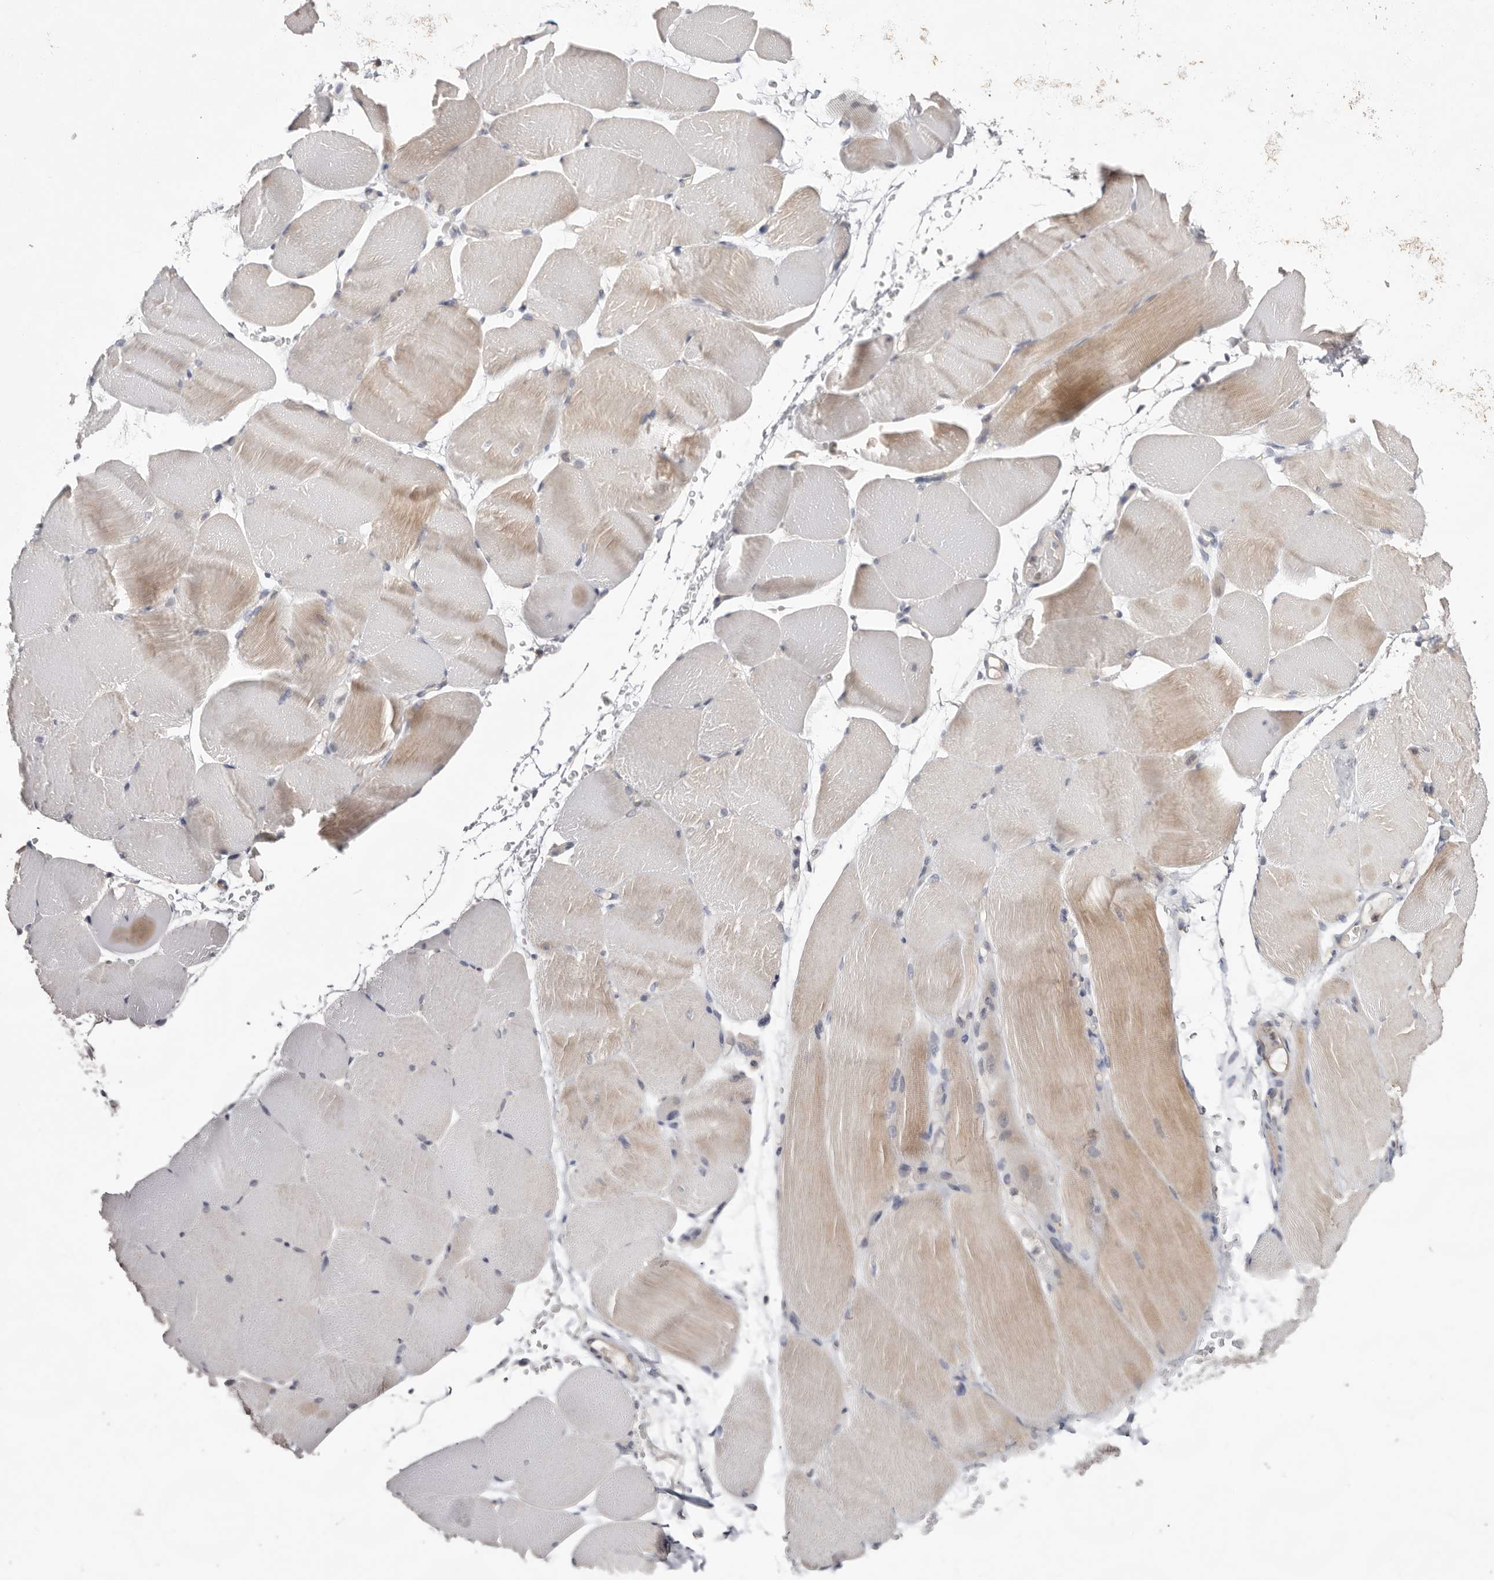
{"staining": {"intensity": "weak", "quantity": "<25%", "location": "cytoplasmic/membranous"}, "tissue": "skeletal muscle", "cell_type": "Myocytes", "image_type": "normal", "snomed": [{"axis": "morphology", "description": "Normal tissue, NOS"}, {"axis": "topography", "description": "Skeletal muscle"}, {"axis": "topography", "description": "Parathyroid gland"}], "caption": "IHC of normal skeletal muscle displays no positivity in myocytes.", "gene": "MMACHC", "patient": {"sex": "female", "age": 37}}